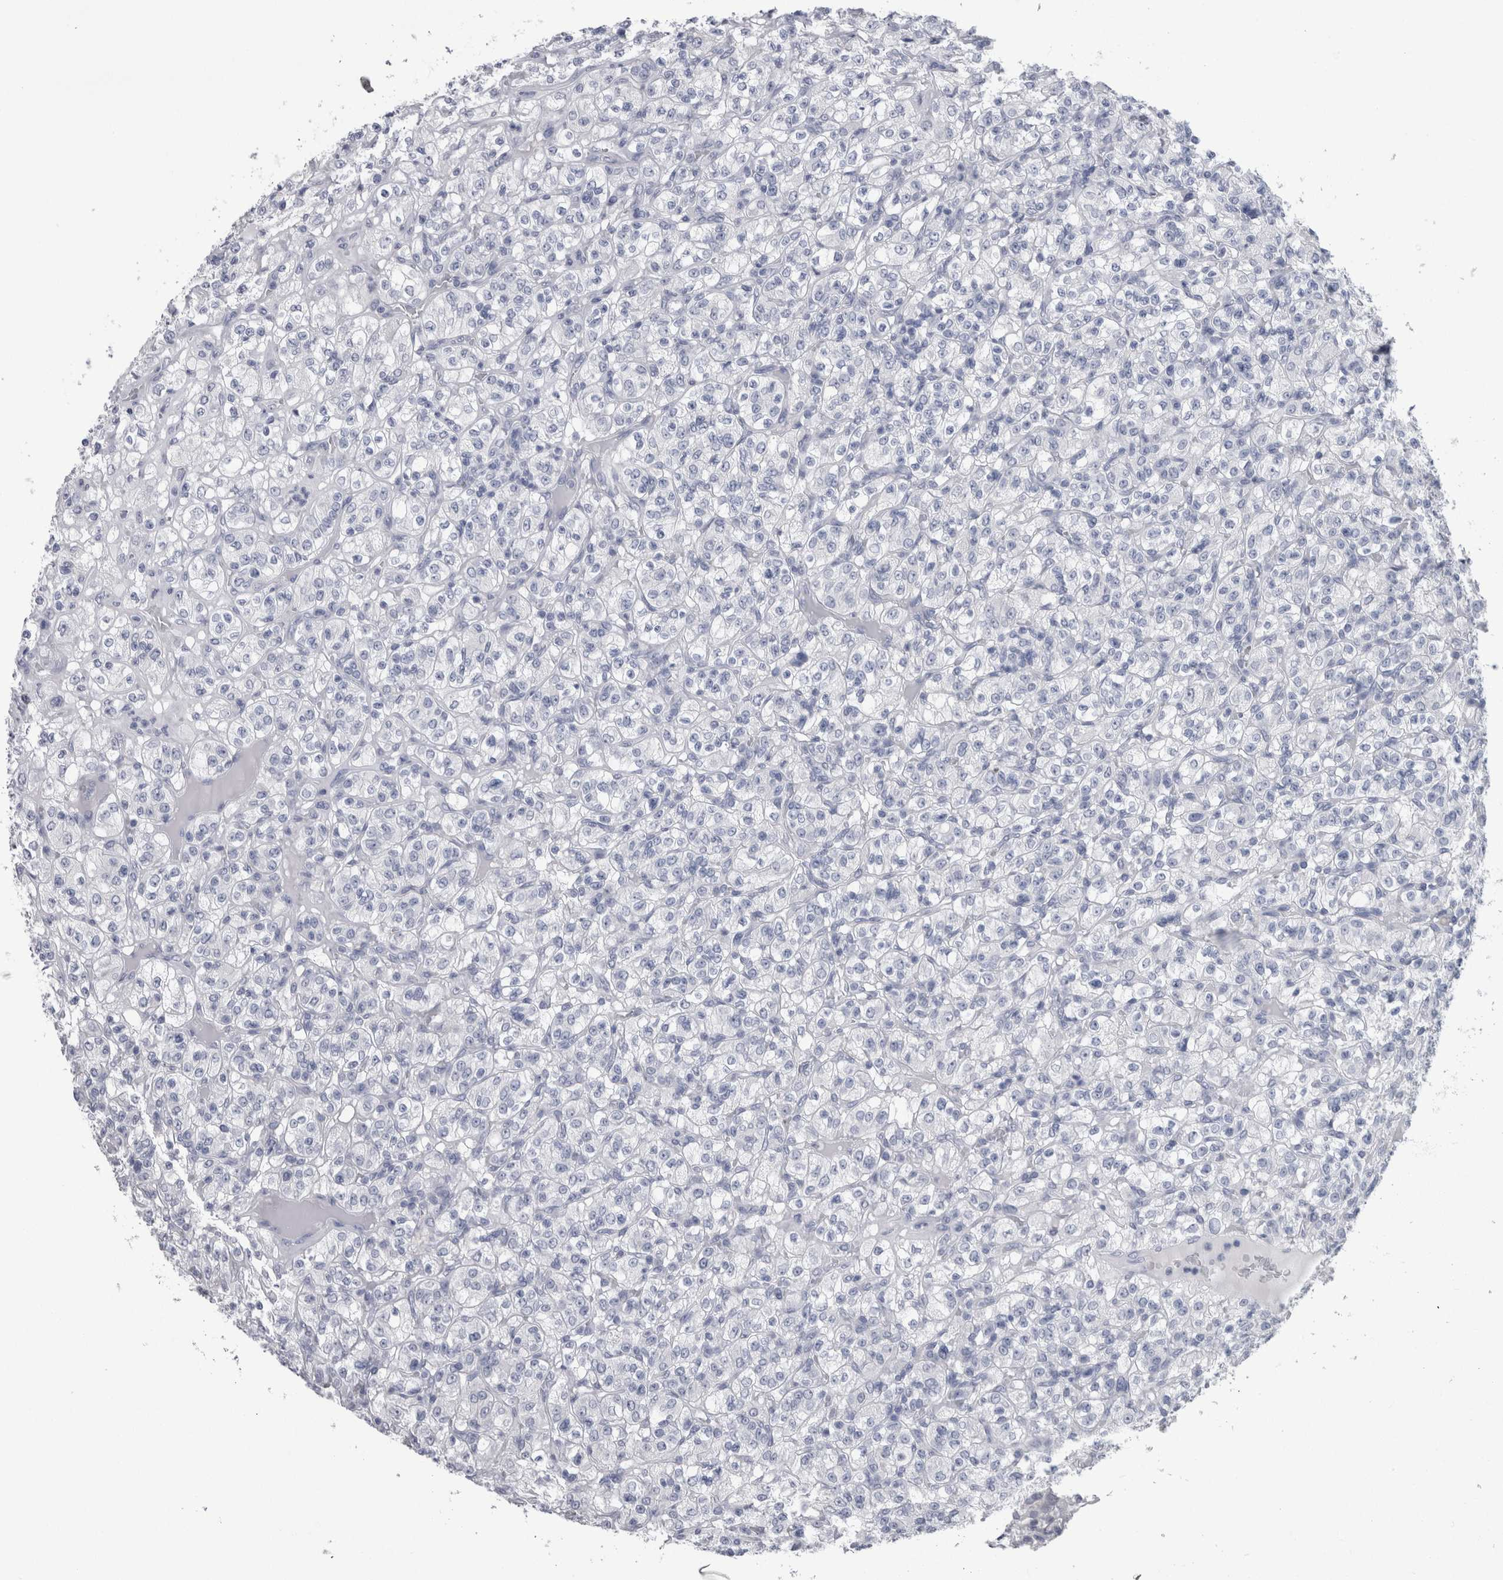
{"staining": {"intensity": "negative", "quantity": "none", "location": "none"}, "tissue": "renal cancer", "cell_type": "Tumor cells", "image_type": "cancer", "snomed": [{"axis": "morphology", "description": "Normal tissue, NOS"}, {"axis": "morphology", "description": "Adenocarcinoma, NOS"}, {"axis": "topography", "description": "Kidney"}], "caption": "Immunohistochemistry of adenocarcinoma (renal) reveals no staining in tumor cells.", "gene": "PTH", "patient": {"sex": "female", "age": 72}}